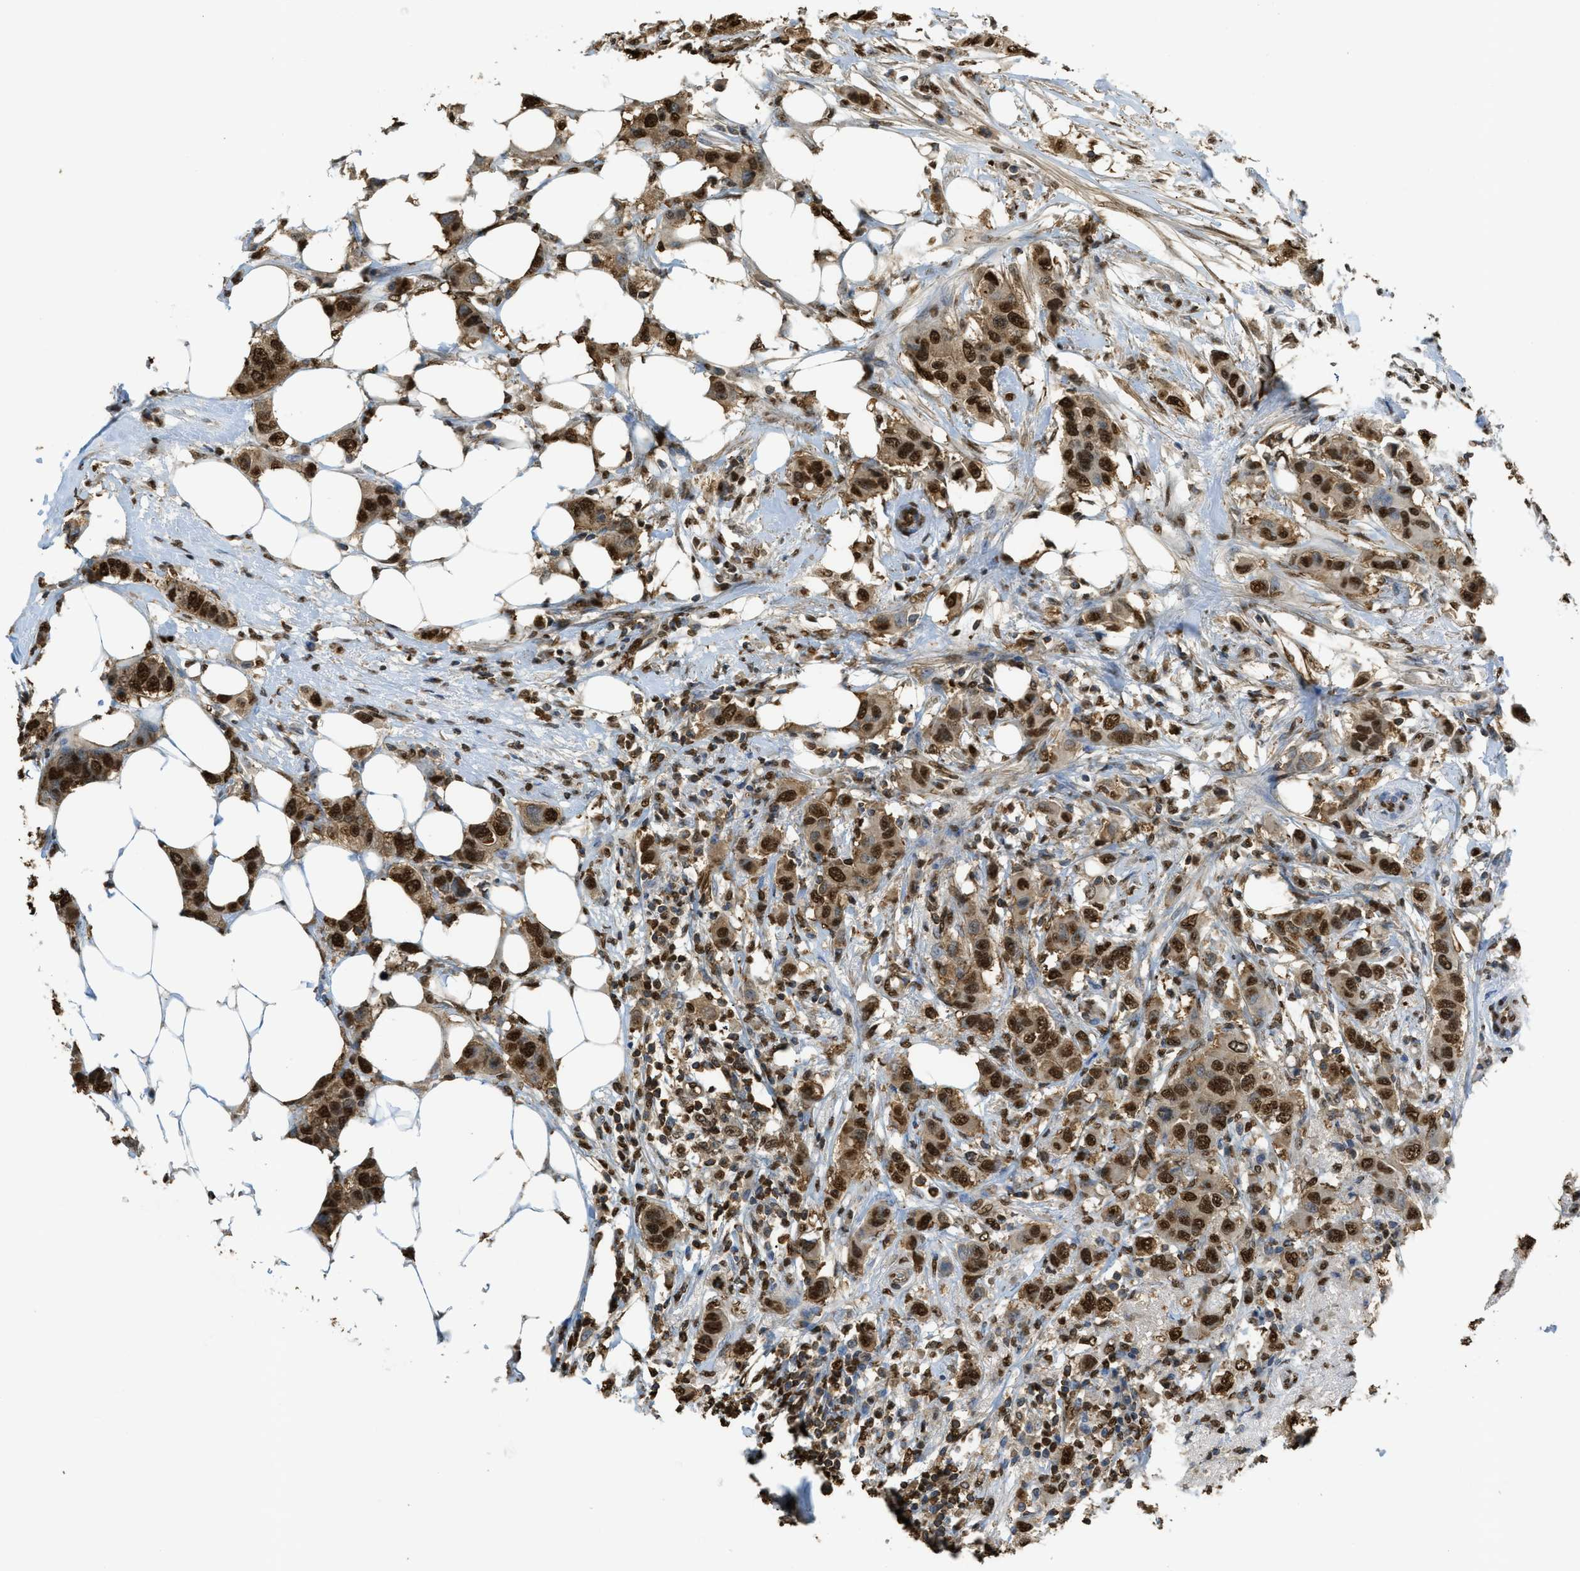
{"staining": {"intensity": "strong", "quantity": ">75%", "location": "cytoplasmic/membranous,nuclear"}, "tissue": "breast cancer", "cell_type": "Tumor cells", "image_type": "cancer", "snomed": [{"axis": "morphology", "description": "Duct carcinoma"}, {"axis": "topography", "description": "Breast"}], "caption": "Human breast cancer (invasive ductal carcinoma) stained with a protein marker exhibits strong staining in tumor cells.", "gene": "NR5A2", "patient": {"sex": "female", "age": 50}}